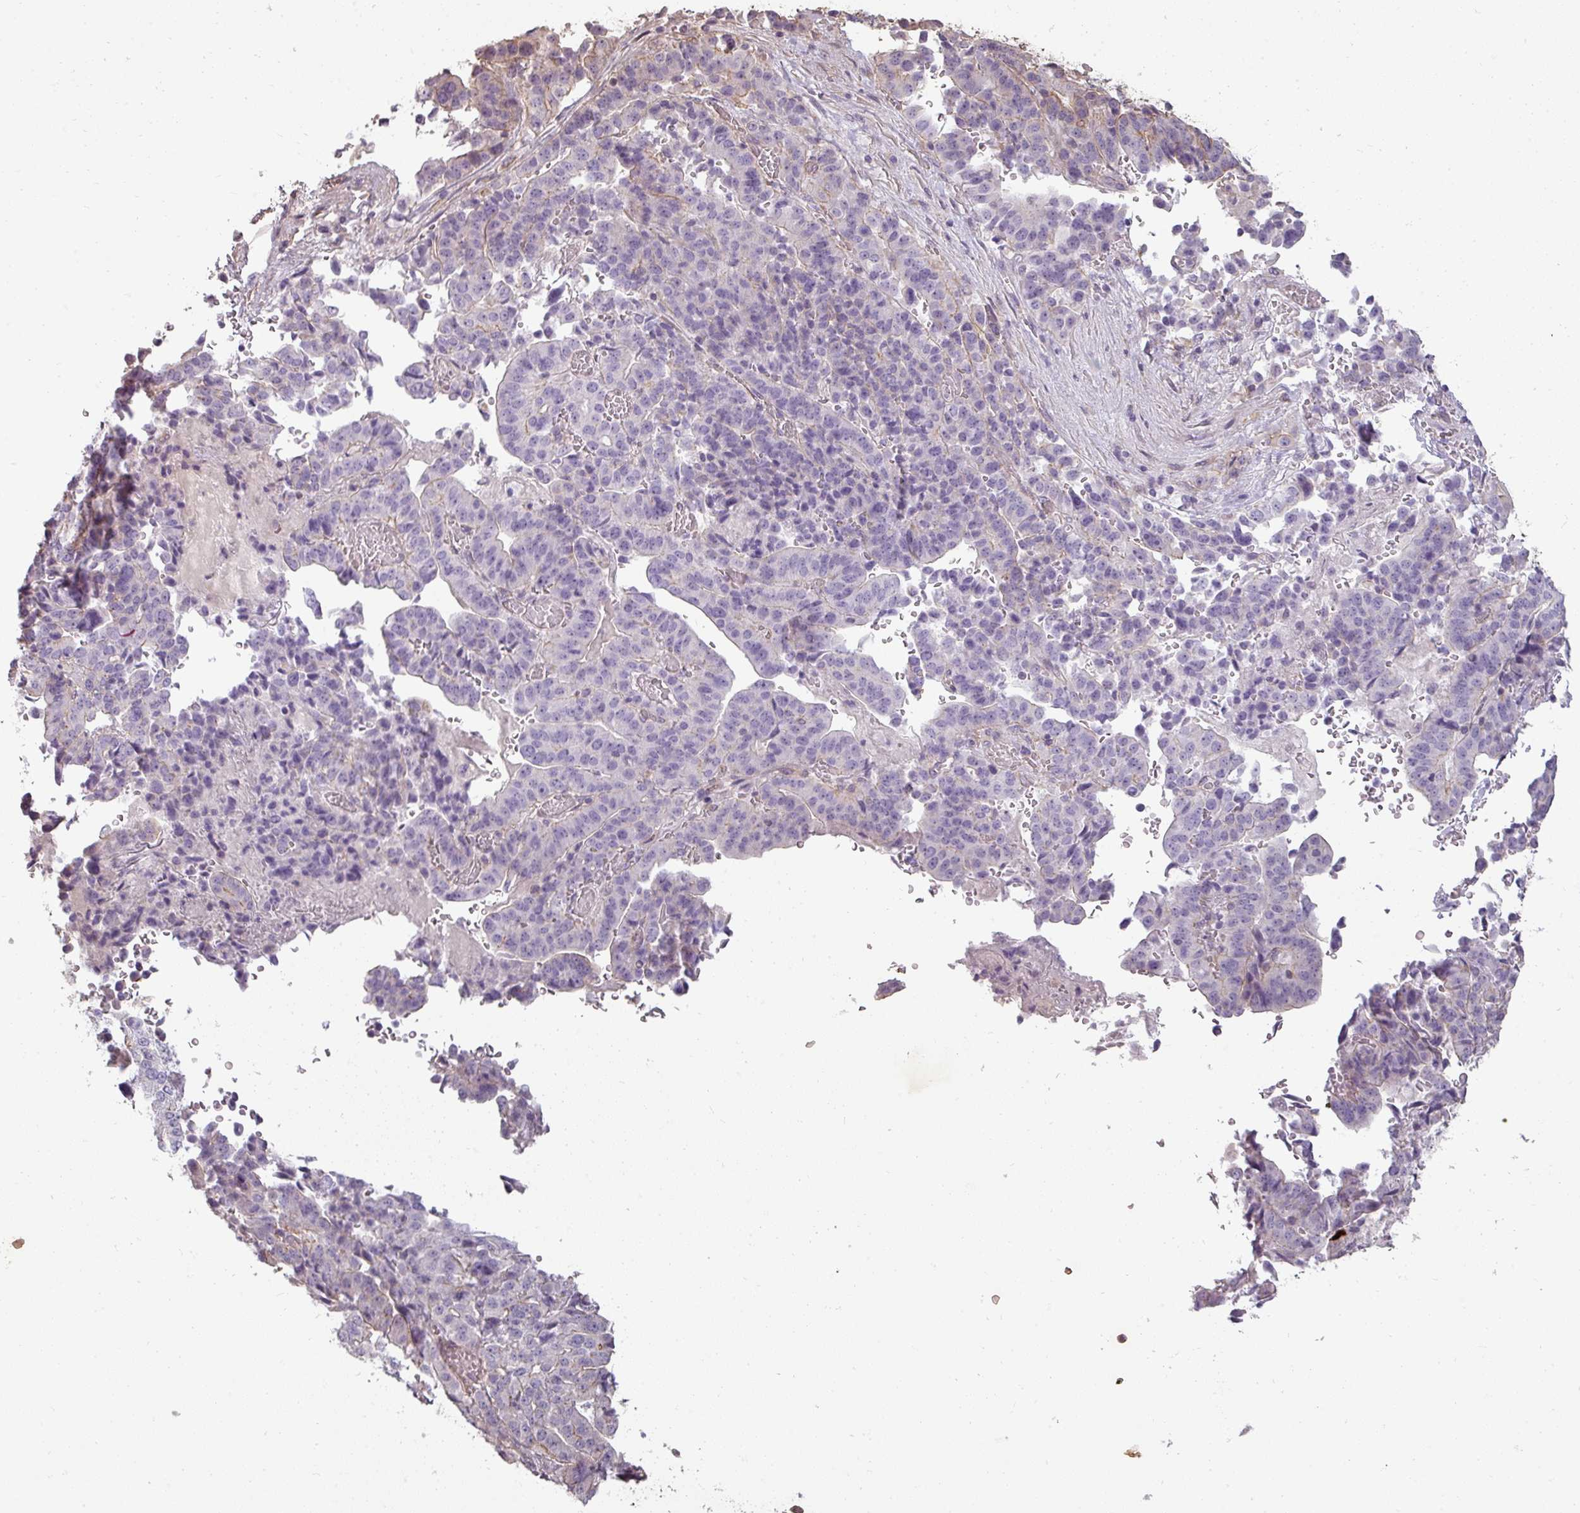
{"staining": {"intensity": "negative", "quantity": "none", "location": "none"}, "tissue": "stomach cancer", "cell_type": "Tumor cells", "image_type": "cancer", "snomed": [{"axis": "morphology", "description": "Adenocarcinoma, NOS"}, {"axis": "topography", "description": "Stomach"}], "caption": "Immunohistochemistry photomicrograph of neoplastic tissue: stomach adenocarcinoma stained with DAB (3,3'-diaminobenzidine) displays no significant protein positivity in tumor cells.", "gene": "ASB1", "patient": {"sex": "male", "age": 48}}